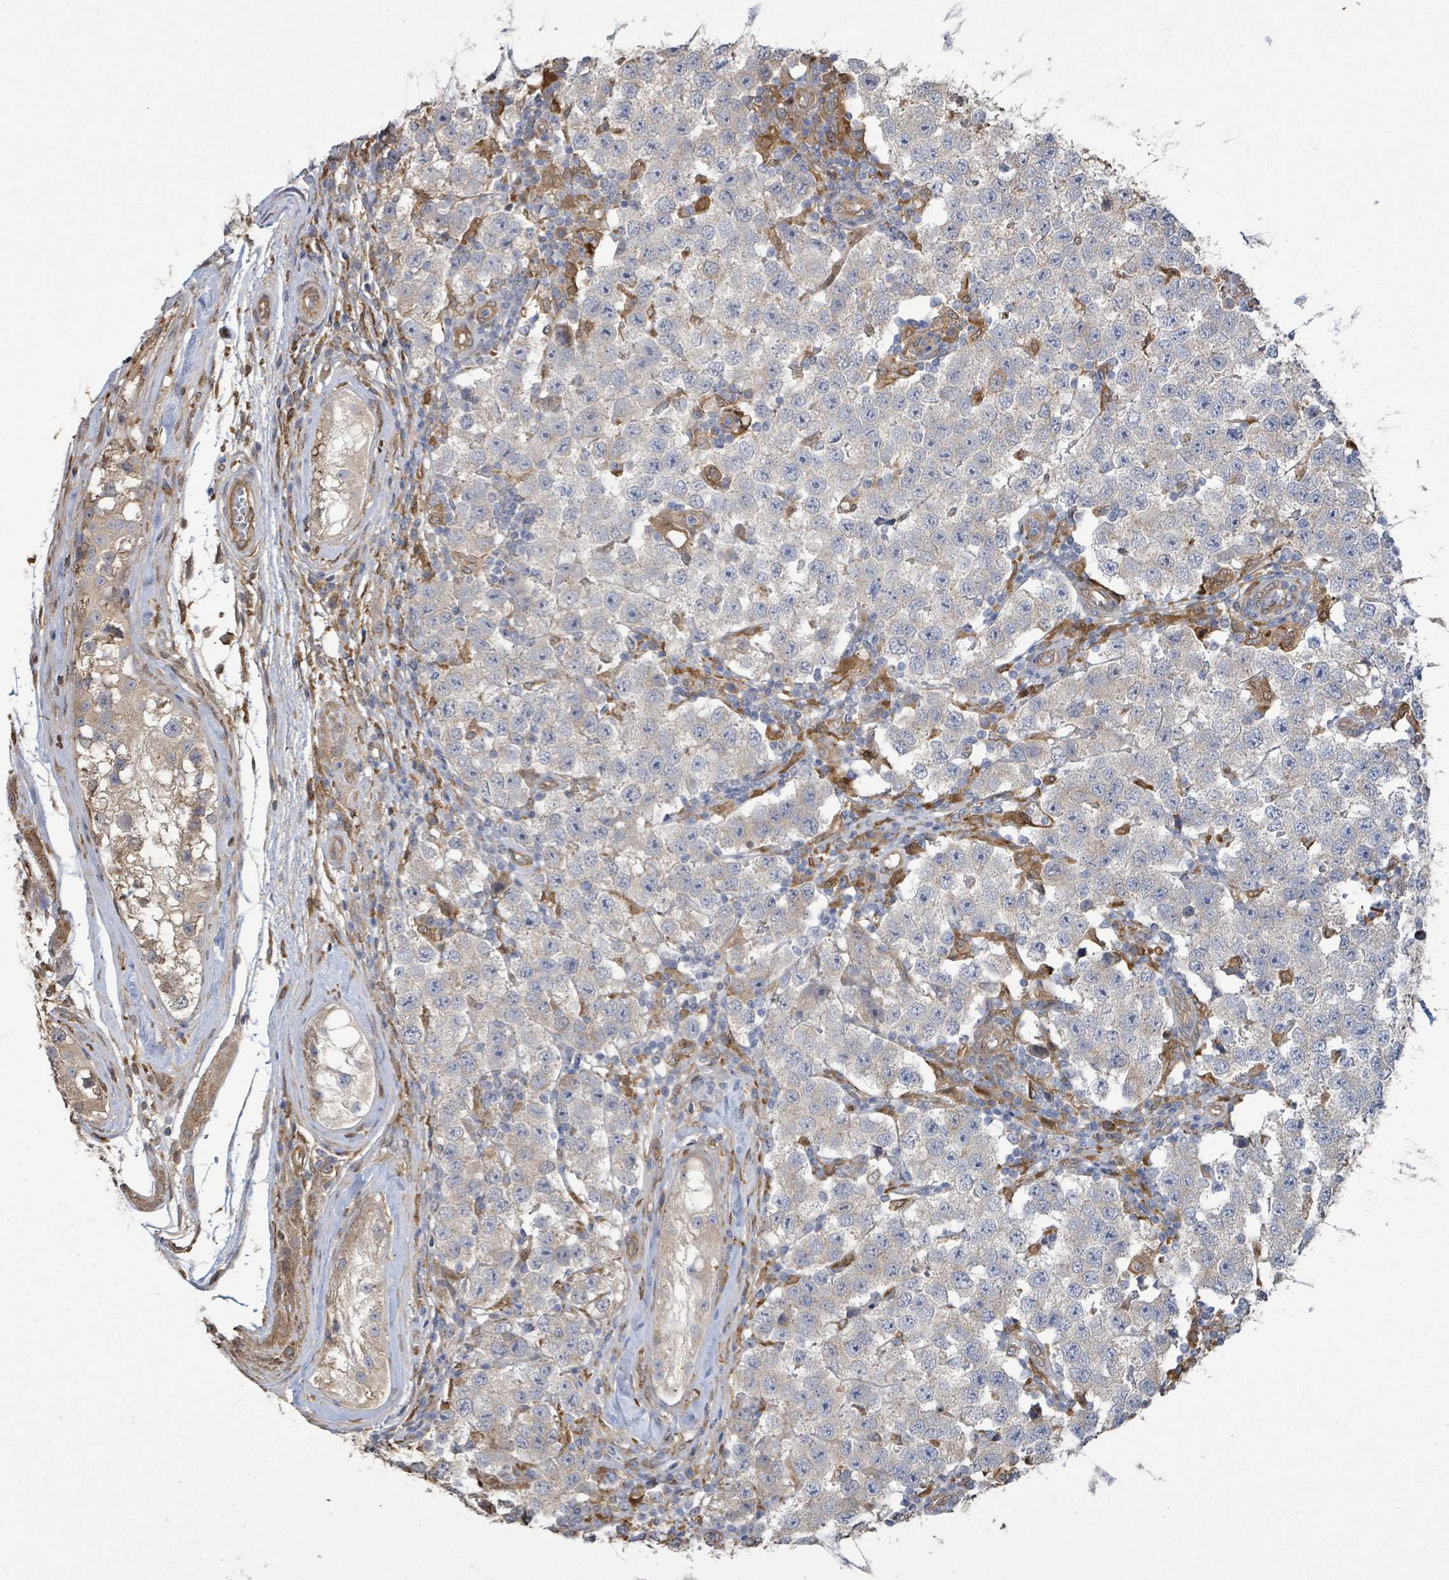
{"staining": {"intensity": "negative", "quantity": "none", "location": "none"}, "tissue": "testis cancer", "cell_type": "Tumor cells", "image_type": "cancer", "snomed": [{"axis": "morphology", "description": "Seminoma, NOS"}, {"axis": "topography", "description": "Testis"}], "caption": "A high-resolution image shows immunohistochemistry staining of testis seminoma, which demonstrates no significant staining in tumor cells. (Stains: DAB immunohistochemistry (IHC) with hematoxylin counter stain, Microscopy: brightfield microscopy at high magnification).", "gene": "ARPIN", "patient": {"sex": "male", "age": 34}}